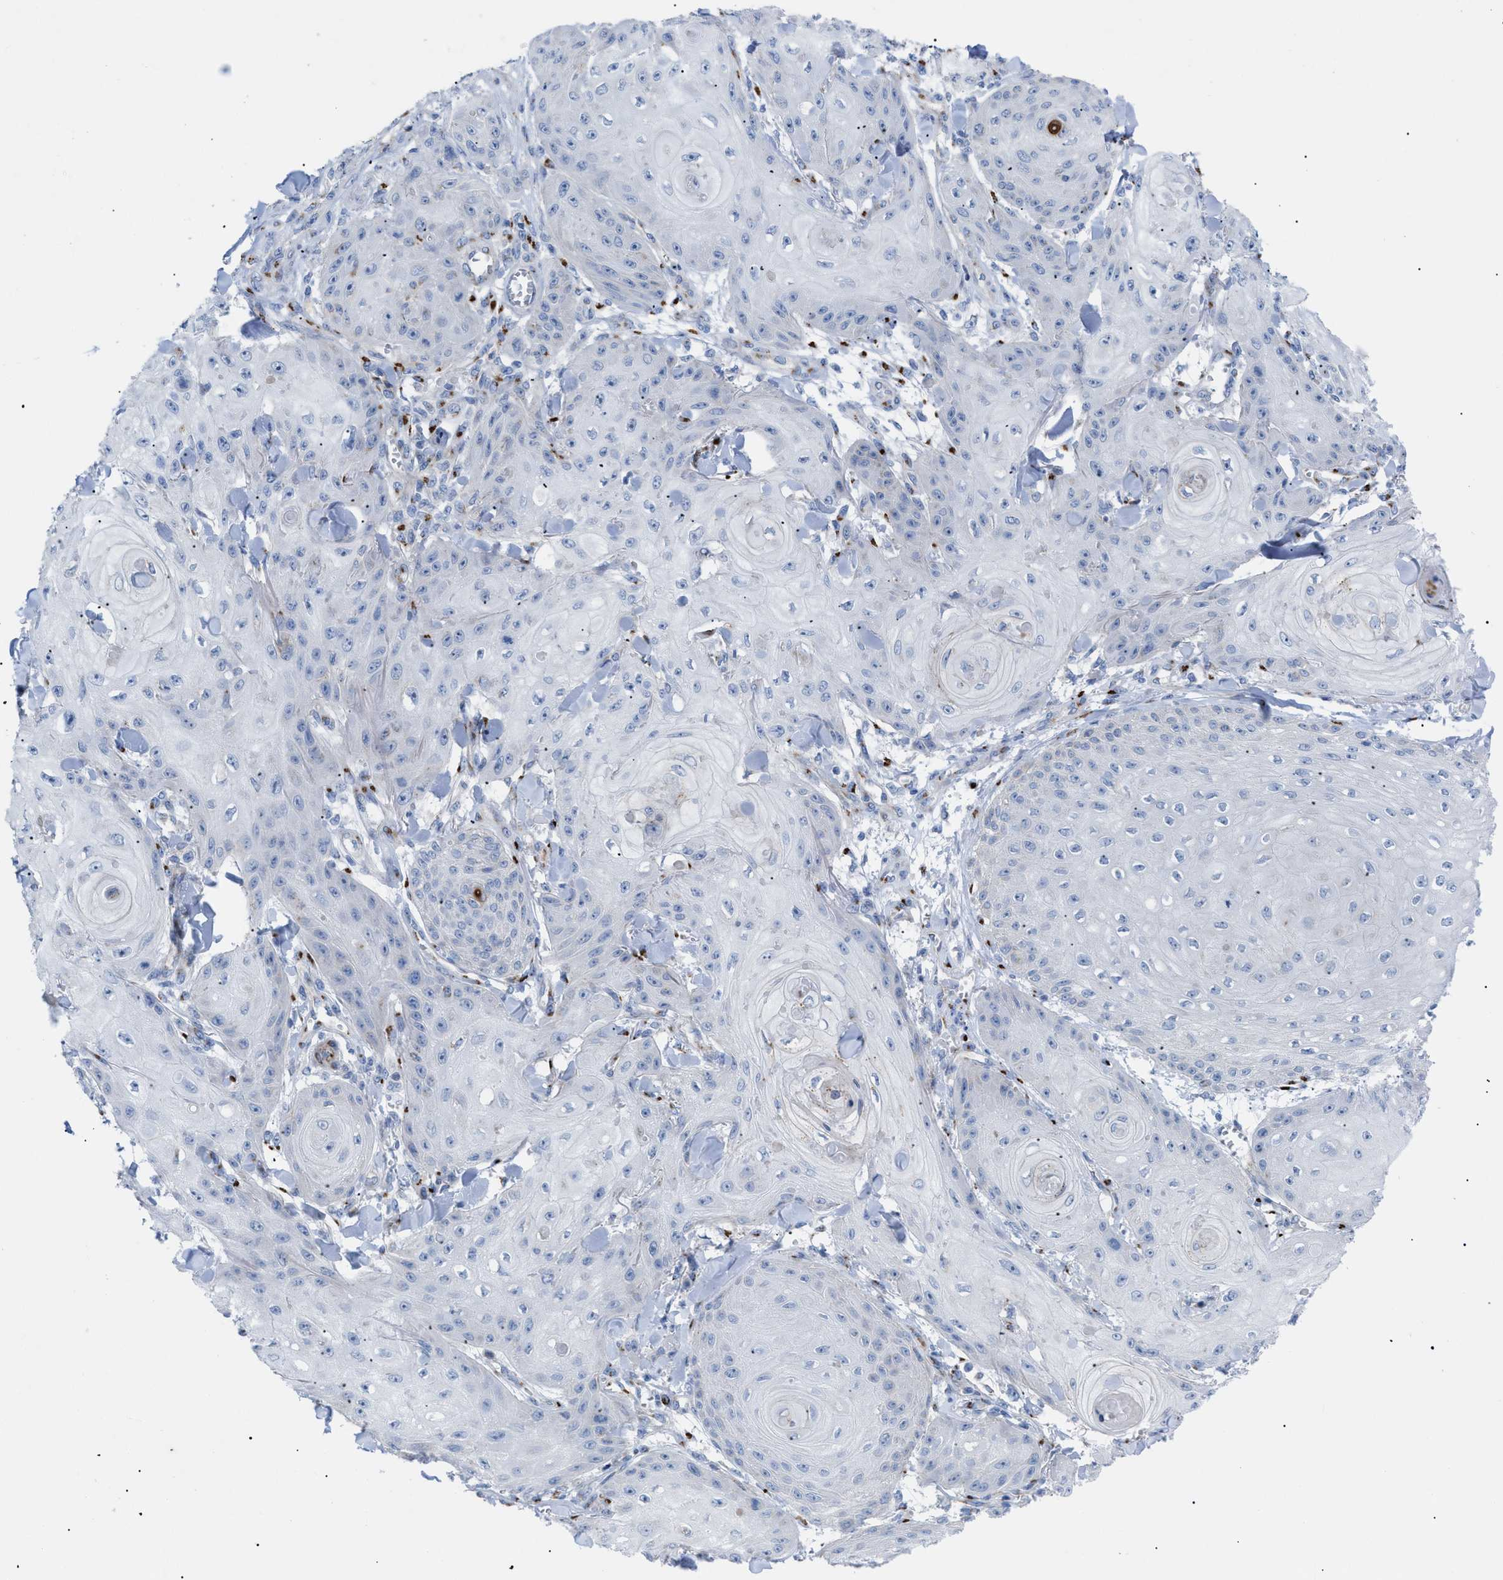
{"staining": {"intensity": "negative", "quantity": "none", "location": "none"}, "tissue": "skin cancer", "cell_type": "Tumor cells", "image_type": "cancer", "snomed": [{"axis": "morphology", "description": "Squamous cell carcinoma, NOS"}, {"axis": "topography", "description": "Skin"}], "caption": "Skin cancer stained for a protein using IHC demonstrates no staining tumor cells.", "gene": "TMEM17", "patient": {"sex": "male", "age": 74}}